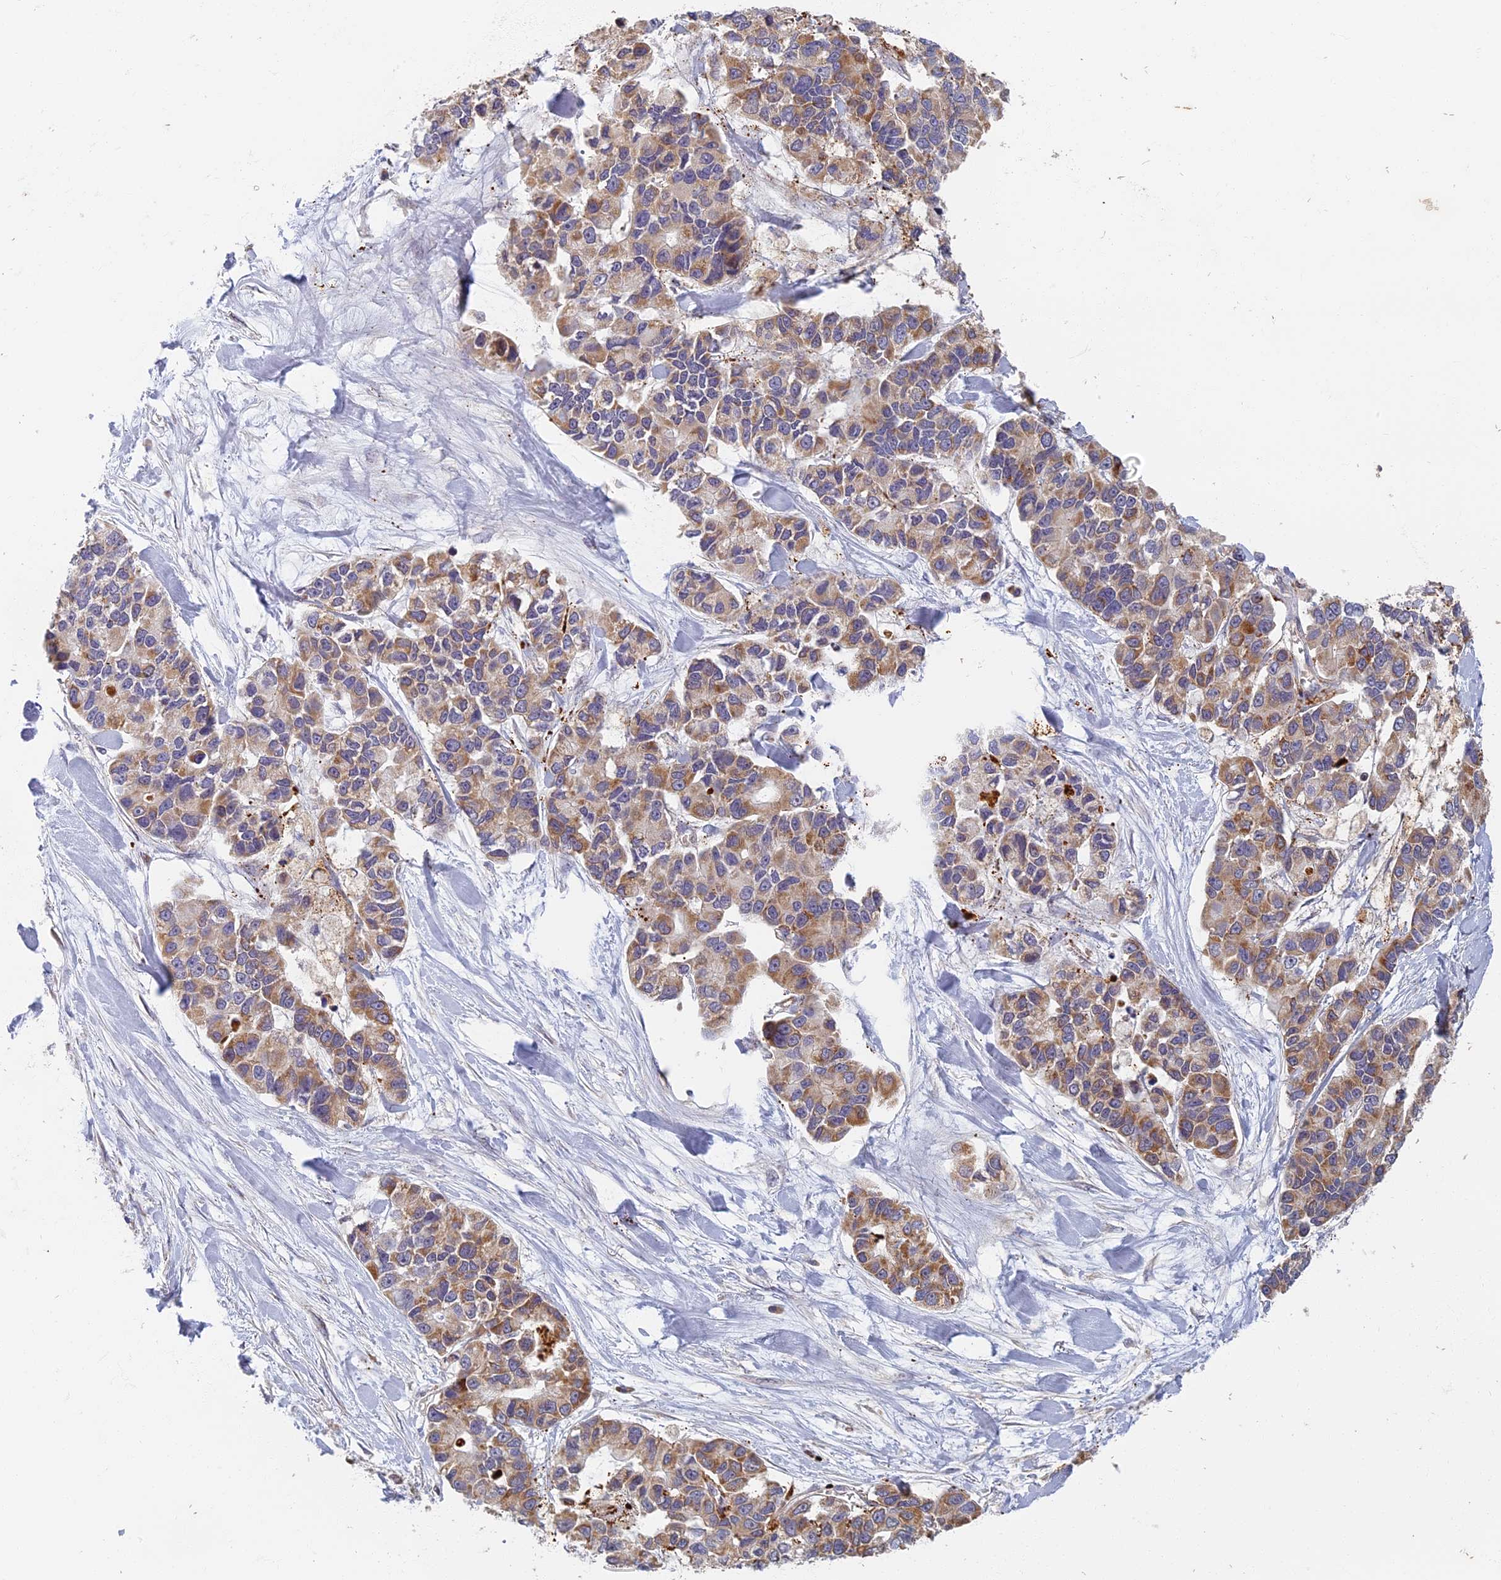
{"staining": {"intensity": "moderate", "quantity": "25%-75%", "location": "cytoplasmic/membranous"}, "tissue": "lung cancer", "cell_type": "Tumor cells", "image_type": "cancer", "snomed": [{"axis": "morphology", "description": "Adenocarcinoma, NOS"}, {"axis": "topography", "description": "Lung"}], "caption": "Immunohistochemistry micrograph of human lung adenocarcinoma stained for a protein (brown), which exhibits medium levels of moderate cytoplasmic/membranous positivity in about 25%-75% of tumor cells.", "gene": "EDAR", "patient": {"sex": "female", "age": 54}}